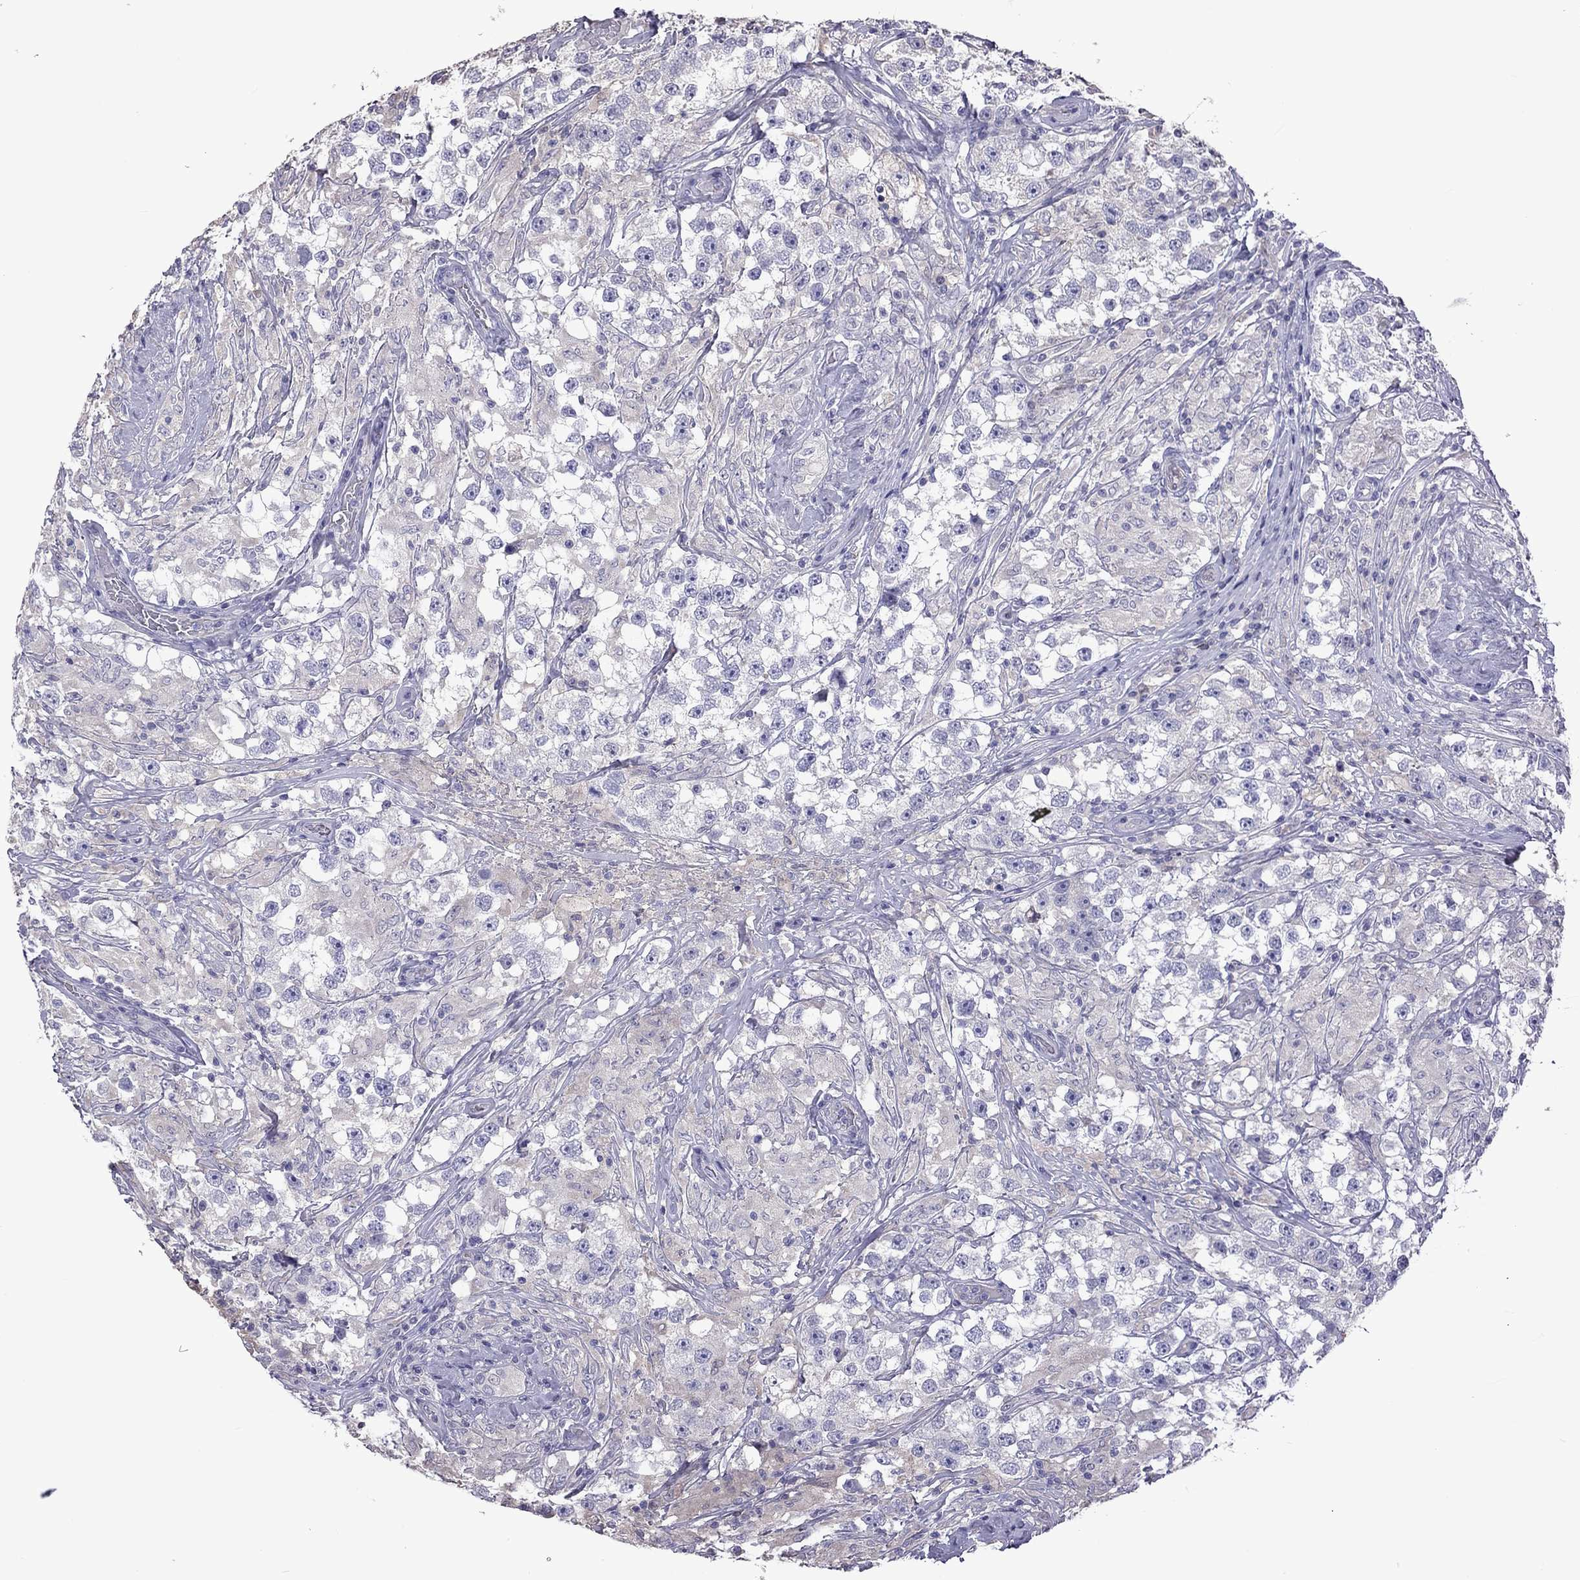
{"staining": {"intensity": "negative", "quantity": "none", "location": "none"}, "tissue": "testis cancer", "cell_type": "Tumor cells", "image_type": "cancer", "snomed": [{"axis": "morphology", "description": "Seminoma, NOS"}, {"axis": "topography", "description": "Testis"}], "caption": "A micrograph of testis cancer (seminoma) stained for a protein shows no brown staining in tumor cells.", "gene": "FEZ1", "patient": {"sex": "male", "age": 46}}